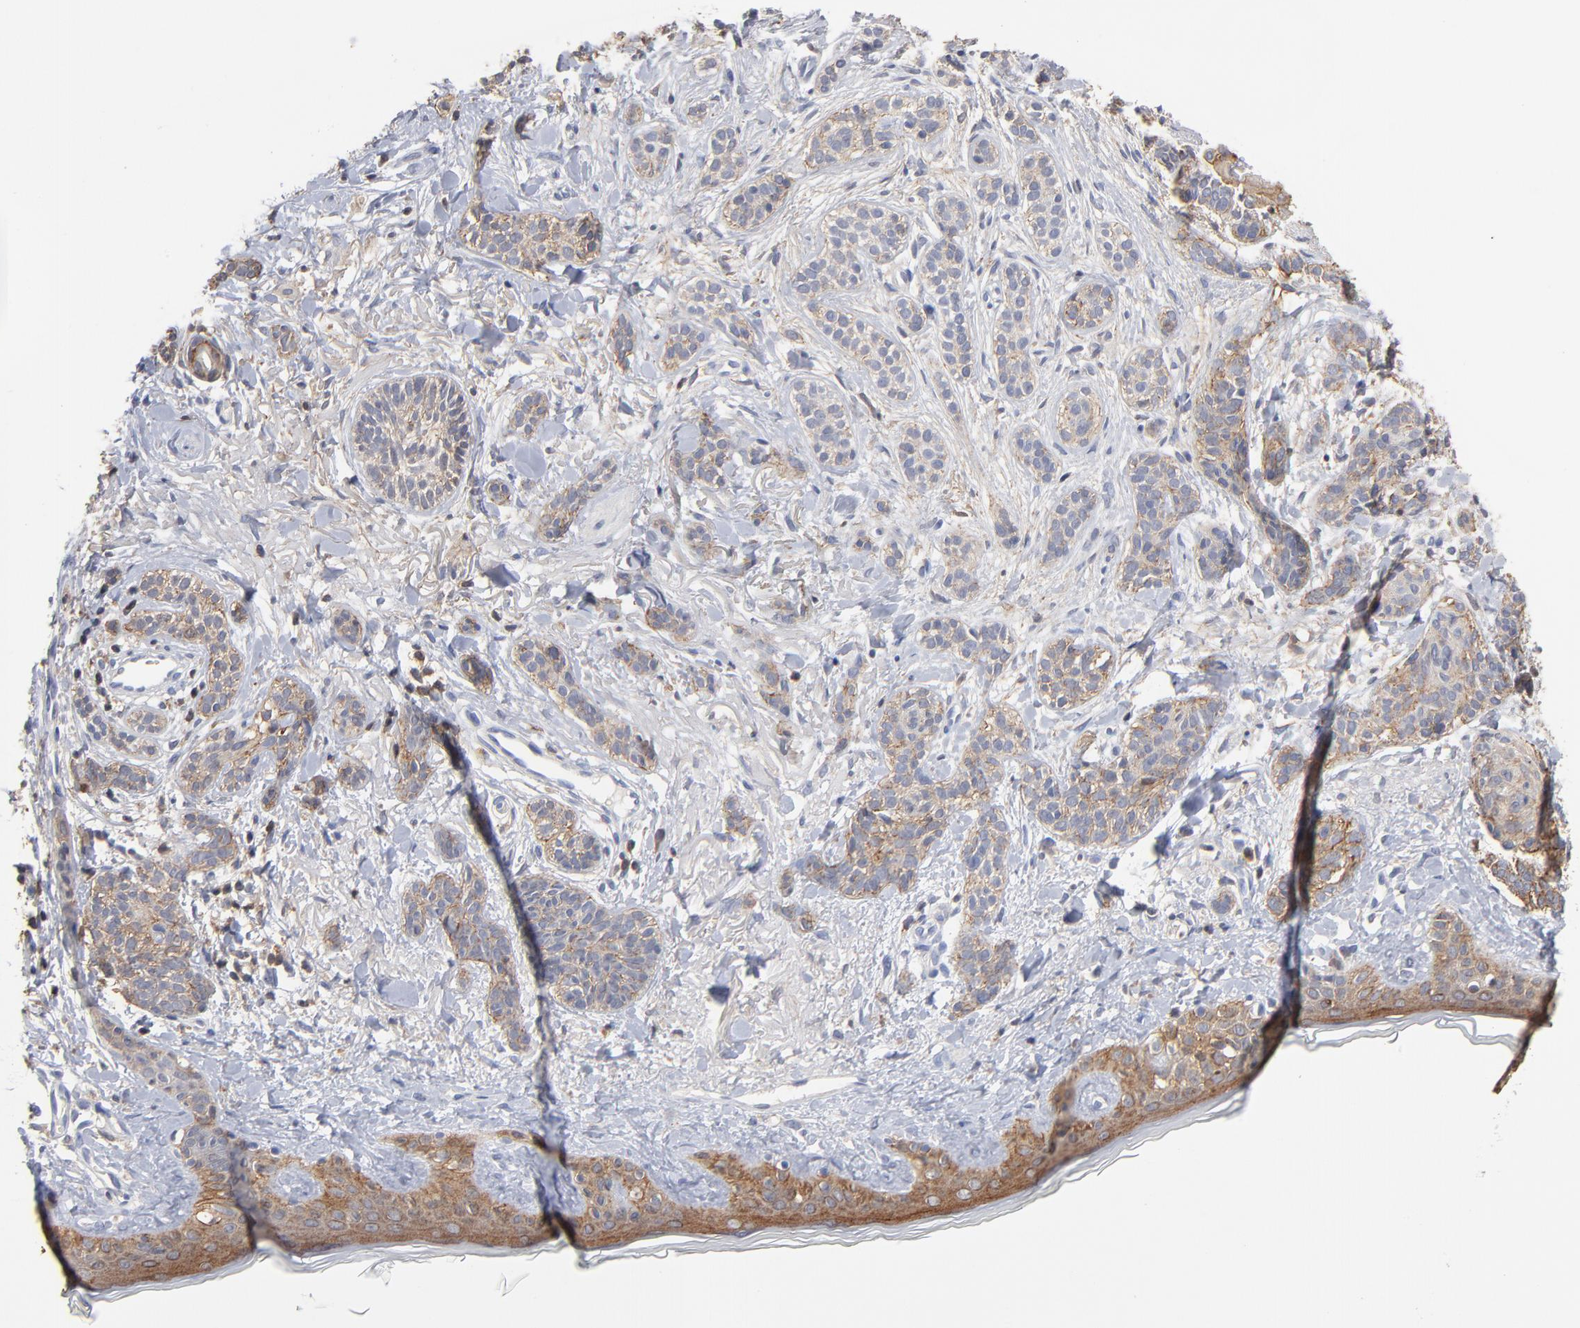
{"staining": {"intensity": "weak", "quantity": ">75%", "location": "cytoplasmic/membranous"}, "tissue": "skin cancer", "cell_type": "Tumor cells", "image_type": "cancer", "snomed": [{"axis": "morphology", "description": "Normal tissue, NOS"}, {"axis": "morphology", "description": "Basal cell carcinoma"}, {"axis": "topography", "description": "Skin"}], "caption": "Human skin basal cell carcinoma stained with a brown dye shows weak cytoplasmic/membranous positive positivity in about >75% of tumor cells.", "gene": "PDLIM2", "patient": {"sex": "male", "age": 63}}